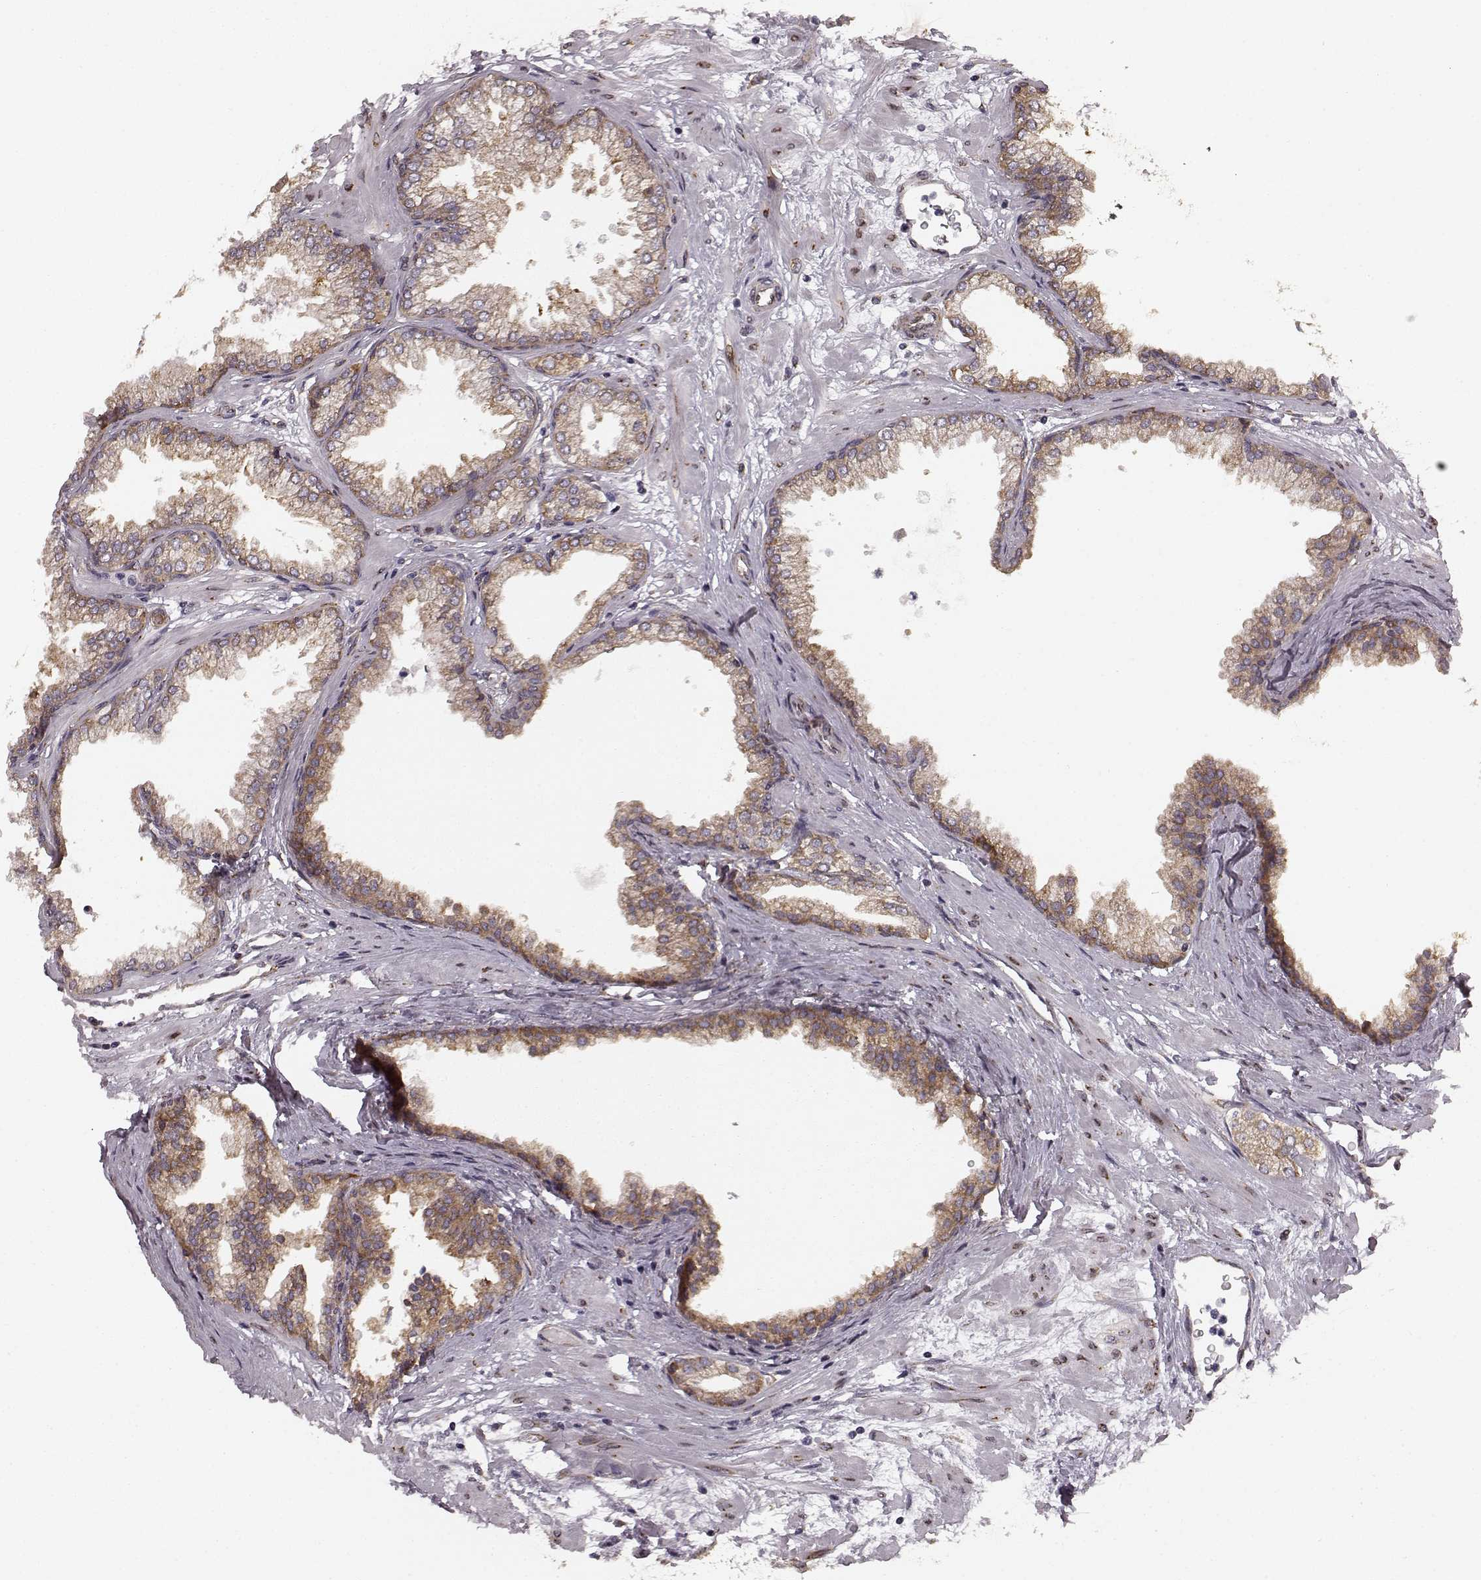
{"staining": {"intensity": "weak", "quantity": "25%-75%", "location": "cytoplasmic/membranous"}, "tissue": "prostate", "cell_type": "Glandular cells", "image_type": "normal", "snomed": [{"axis": "morphology", "description": "Normal tissue, NOS"}, {"axis": "topography", "description": "Prostate"}], "caption": "High-power microscopy captured an immunohistochemistry (IHC) image of unremarkable prostate, revealing weak cytoplasmic/membranous expression in about 25%-75% of glandular cells.", "gene": "TMEM14A", "patient": {"sex": "male", "age": 37}}